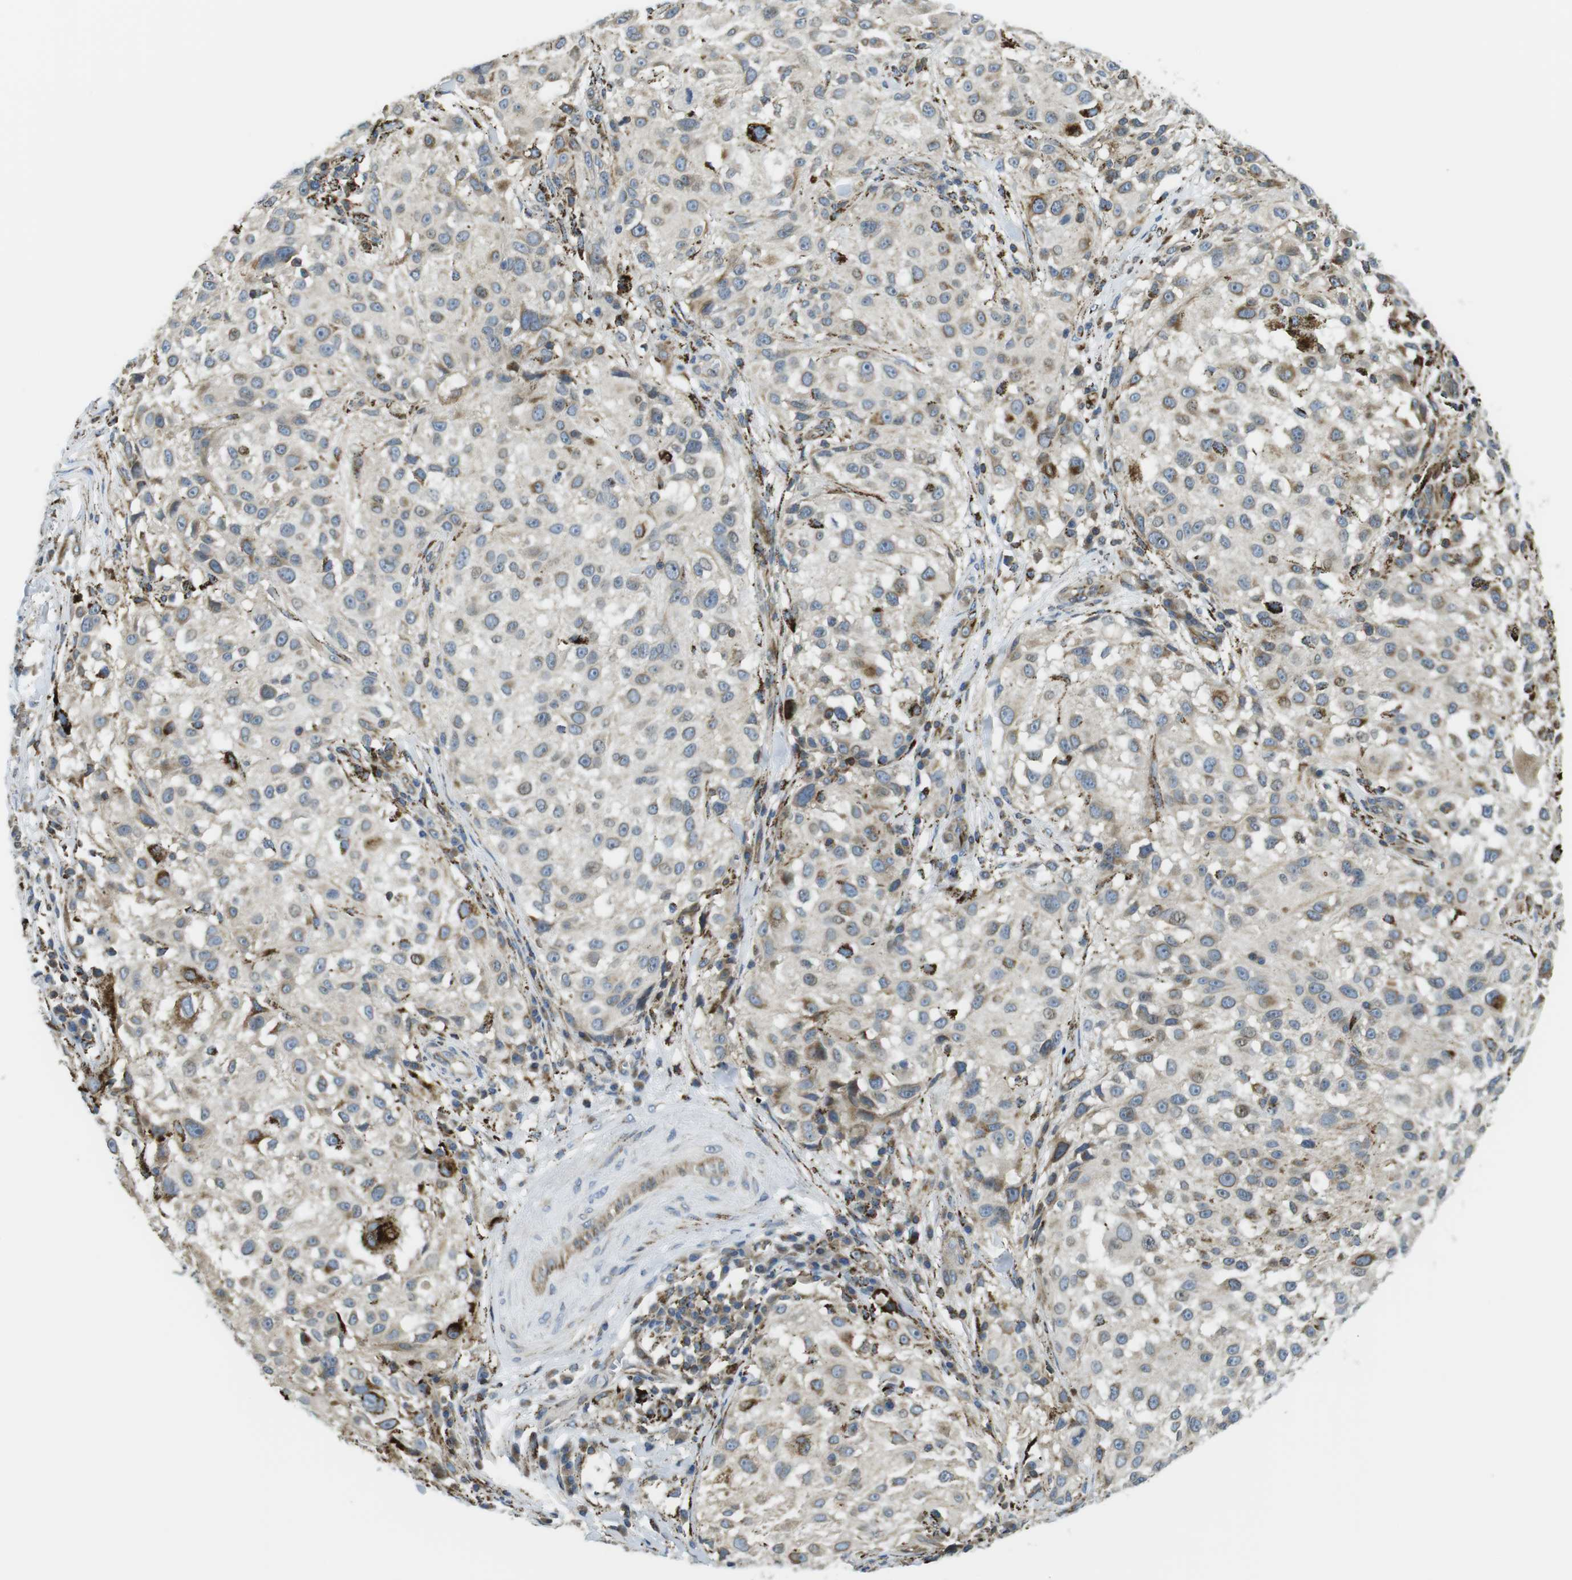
{"staining": {"intensity": "weak", "quantity": ">75%", "location": "cytoplasmic/membranous"}, "tissue": "melanoma", "cell_type": "Tumor cells", "image_type": "cancer", "snomed": [{"axis": "morphology", "description": "Necrosis, NOS"}, {"axis": "morphology", "description": "Malignant melanoma, NOS"}, {"axis": "topography", "description": "Skin"}], "caption": "Immunohistochemical staining of human melanoma demonstrates low levels of weak cytoplasmic/membranous protein positivity in approximately >75% of tumor cells.", "gene": "KCNE3", "patient": {"sex": "female", "age": 87}}